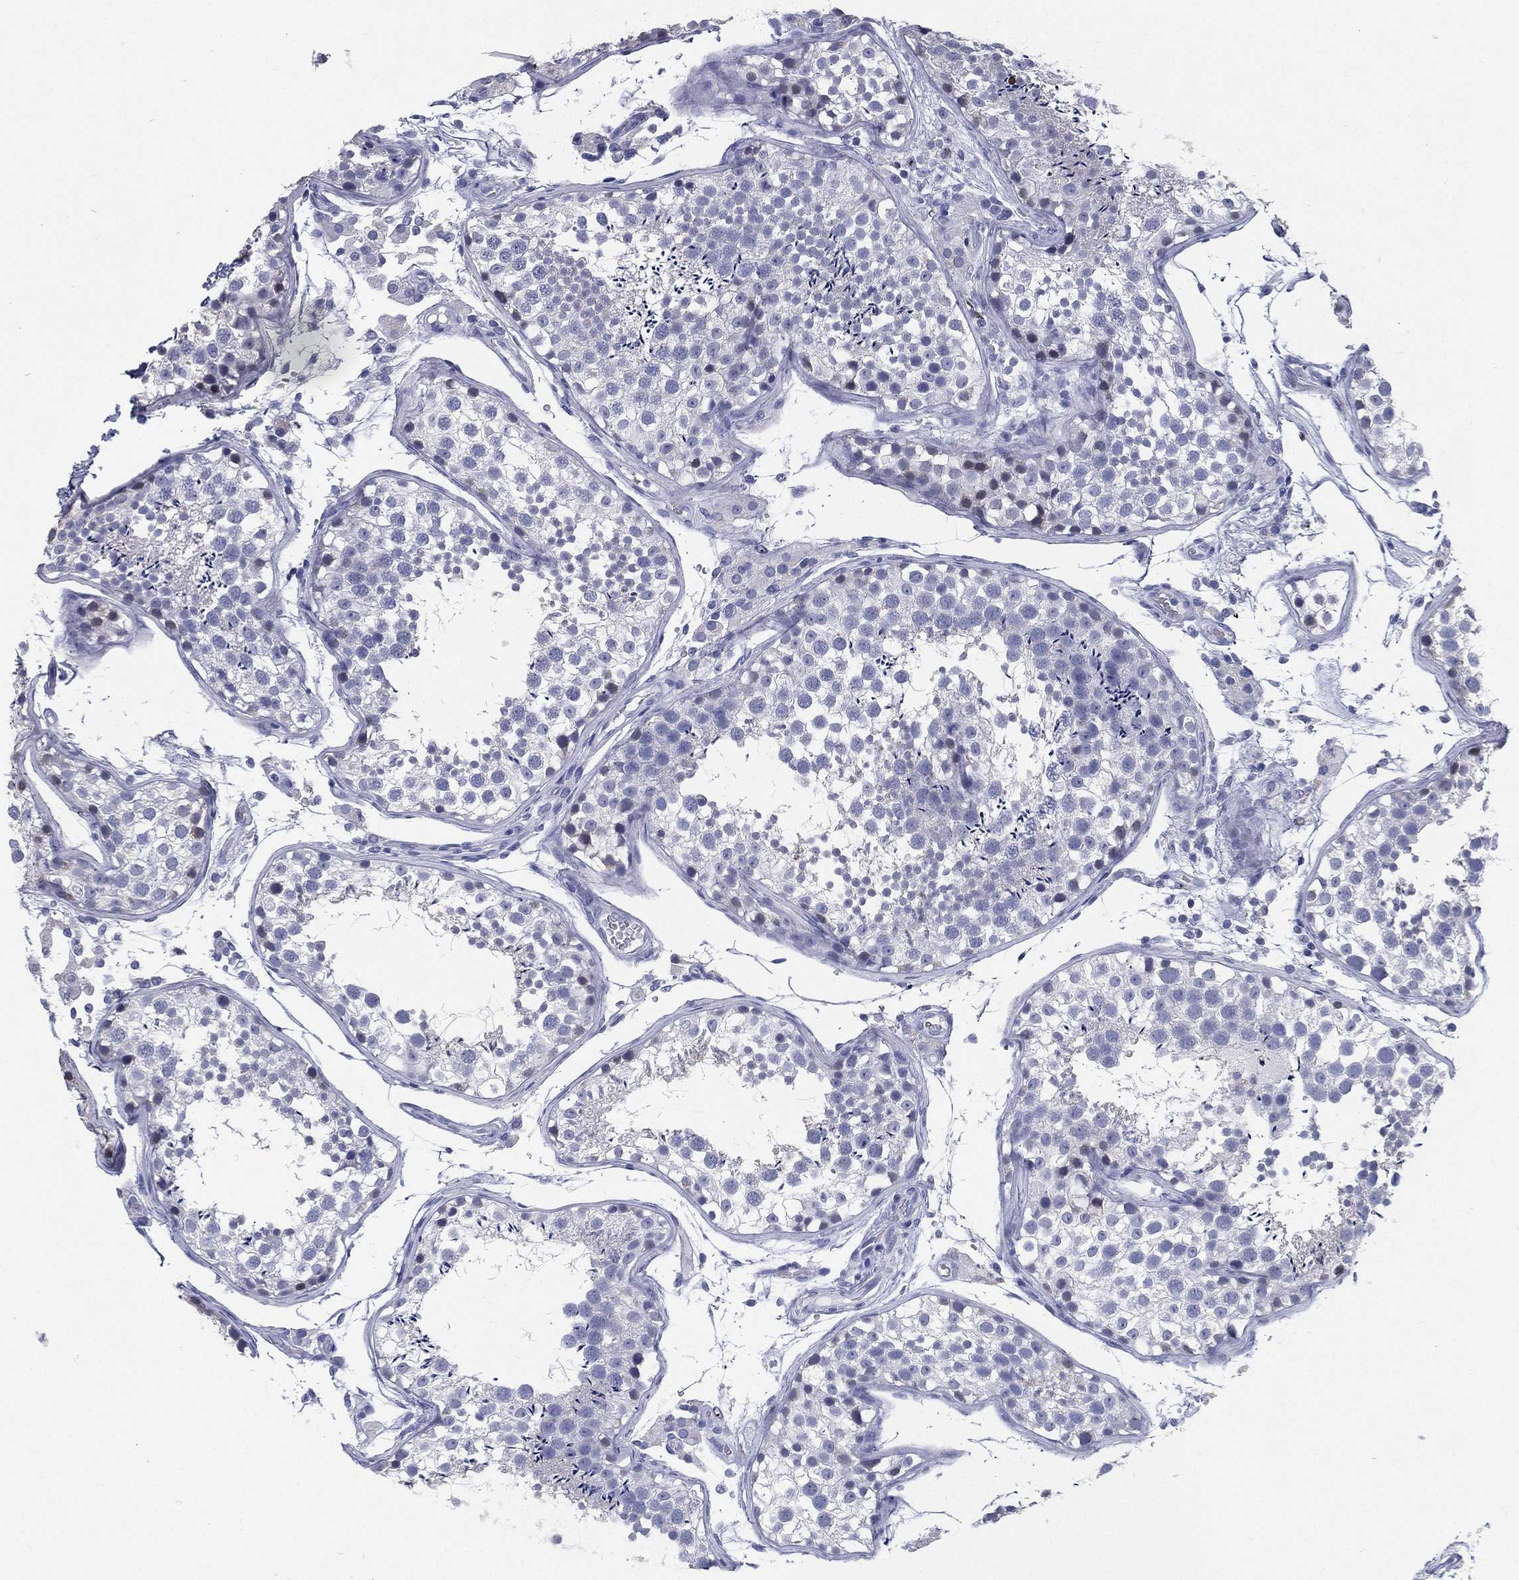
{"staining": {"intensity": "negative", "quantity": "none", "location": "none"}, "tissue": "testis", "cell_type": "Cells in seminiferous ducts", "image_type": "normal", "snomed": [{"axis": "morphology", "description": "Normal tissue, NOS"}, {"axis": "topography", "description": "Testis"}], "caption": "Cells in seminiferous ducts show no significant protein expression in normal testis. The staining is performed using DAB brown chromogen with nuclei counter-stained in using hematoxylin.", "gene": "RSPH4A", "patient": {"sex": "male", "age": 29}}